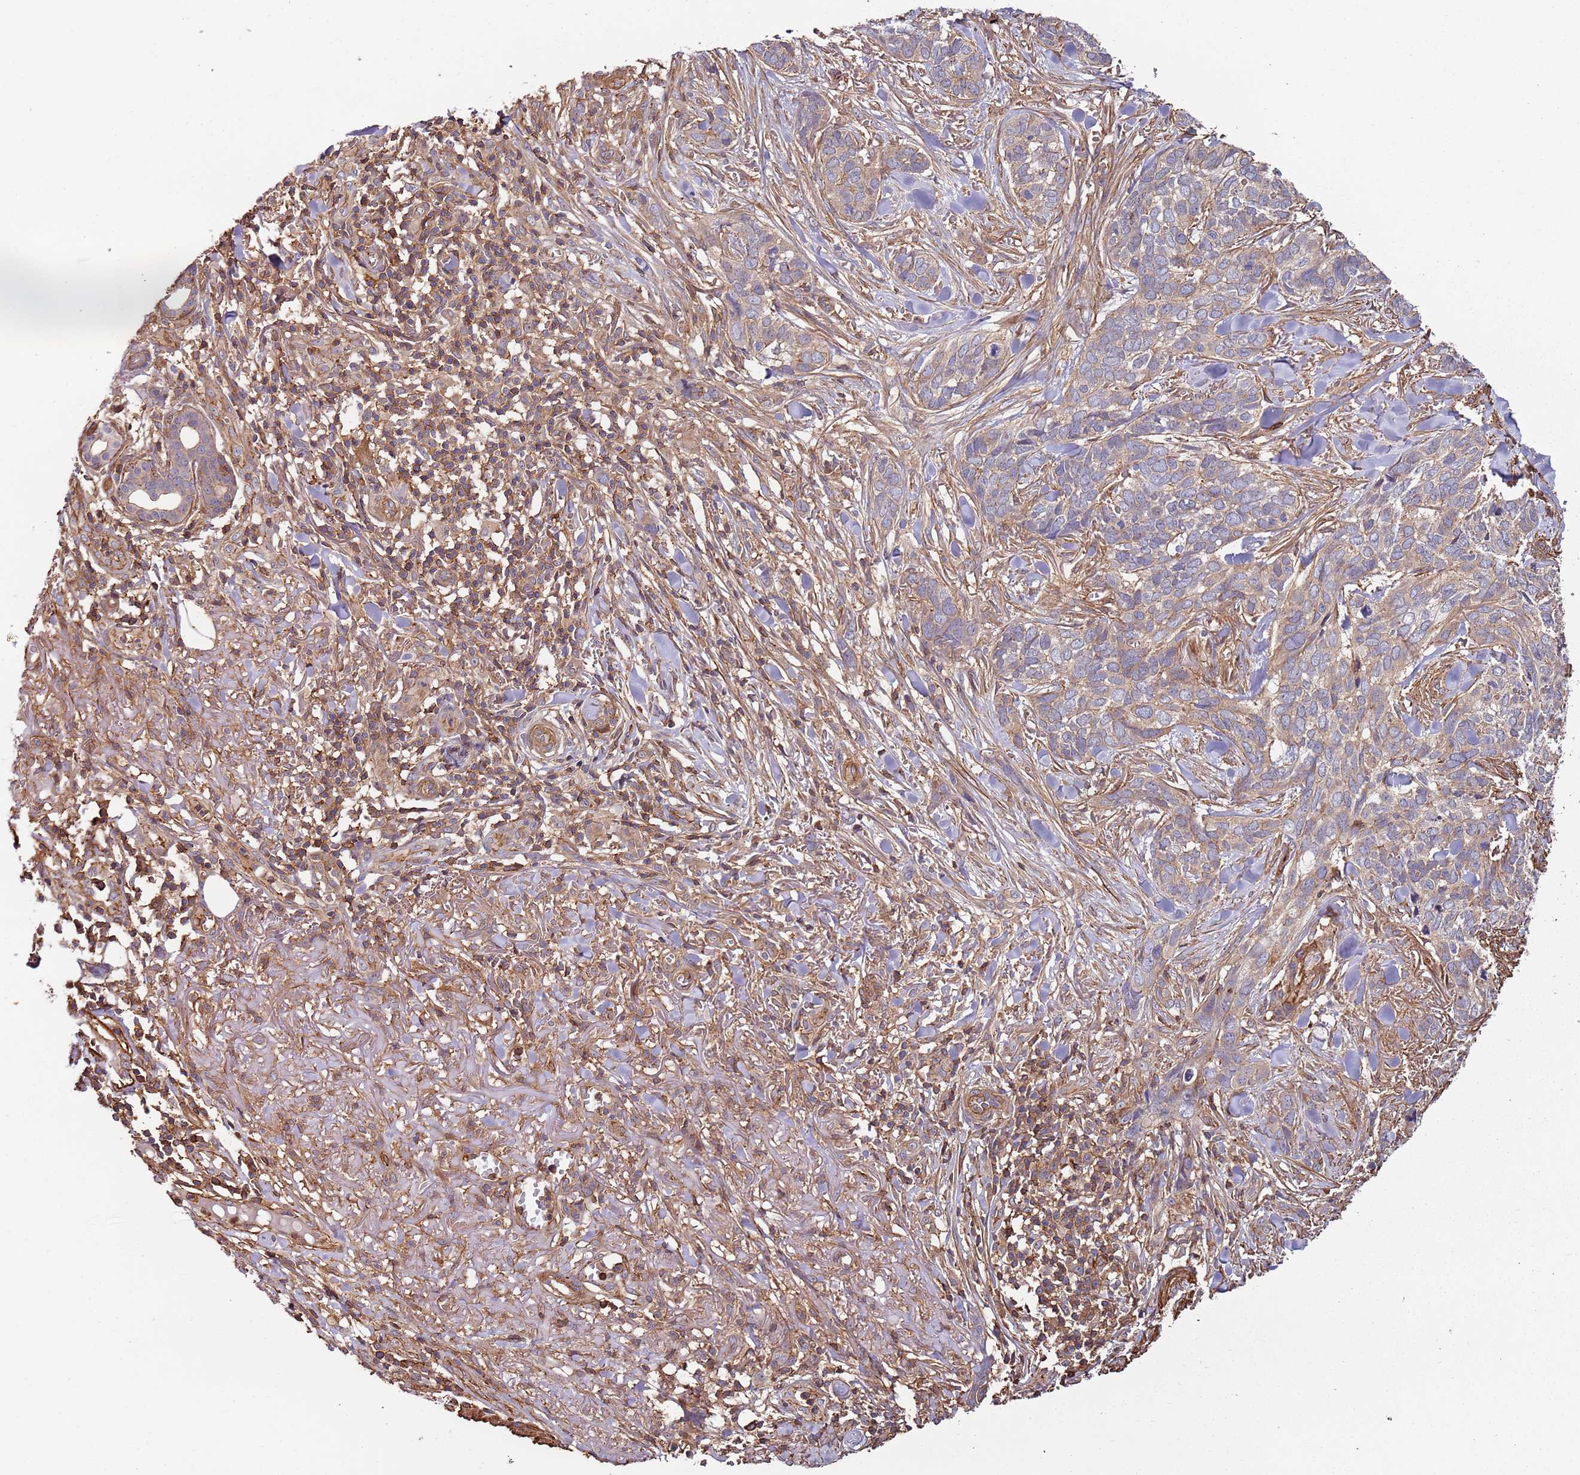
{"staining": {"intensity": "weak", "quantity": "<25%", "location": "cytoplasmic/membranous"}, "tissue": "skin cancer", "cell_type": "Tumor cells", "image_type": "cancer", "snomed": [{"axis": "morphology", "description": "Basal cell carcinoma"}, {"axis": "topography", "description": "Skin"}], "caption": "The IHC image has no significant expression in tumor cells of skin basal cell carcinoma tissue. Brightfield microscopy of immunohistochemistry stained with DAB (3,3'-diaminobenzidine) (brown) and hematoxylin (blue), captured at high magnification.", "gene": "CYP2U1", "patient": {"sex": "male", "age": 86}}